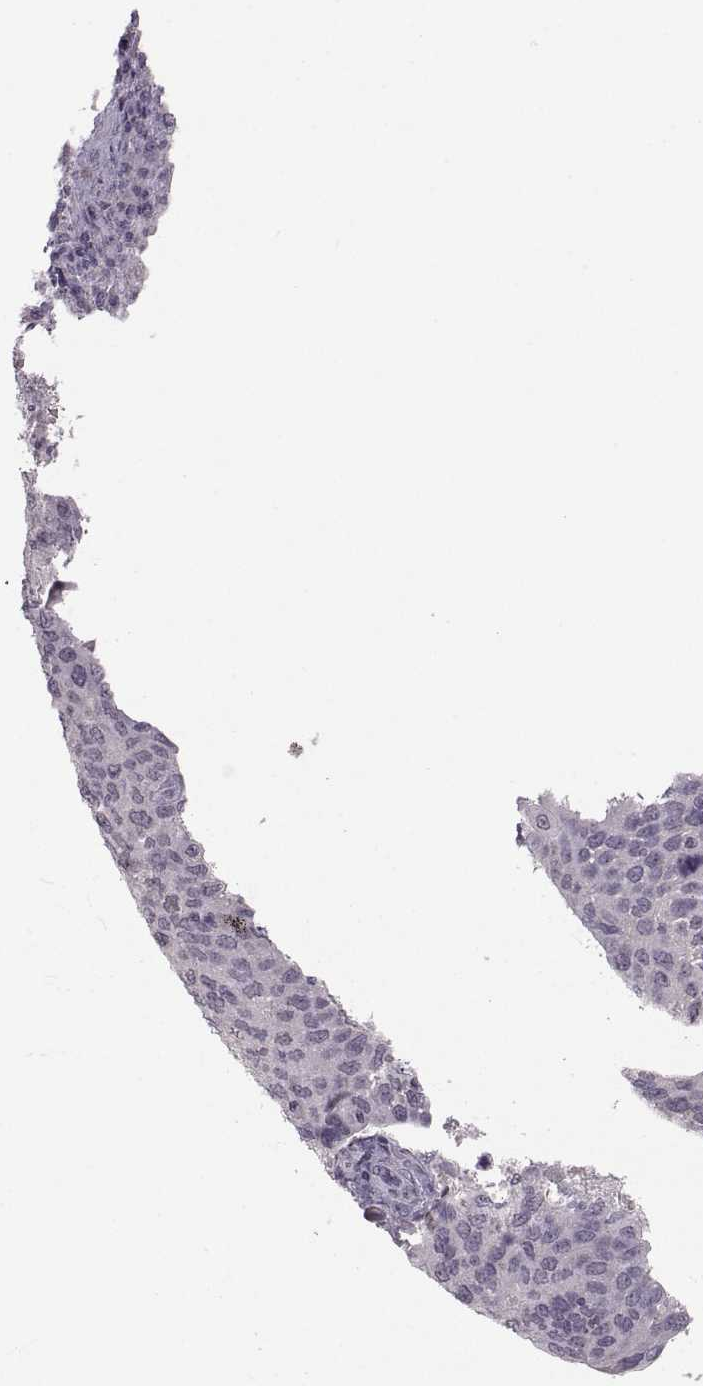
{"staining": {"intensity": "negative", "quantity": "none", "location": "none"}, "tissue": "cervical cancer", "cell_type": "Tumor cells", "image_type": "cancer", "snomed": [{"axis": "morphology", "description": "Squamous cell carcinoma, NOS"}, {"axis": "topography", "description": "Cervix"}], "caption": "Tumor cells are negative for protein expression in human cervical cancer.", "gene": "NEK2", "patient": {"sex": "female", "age": 54}}